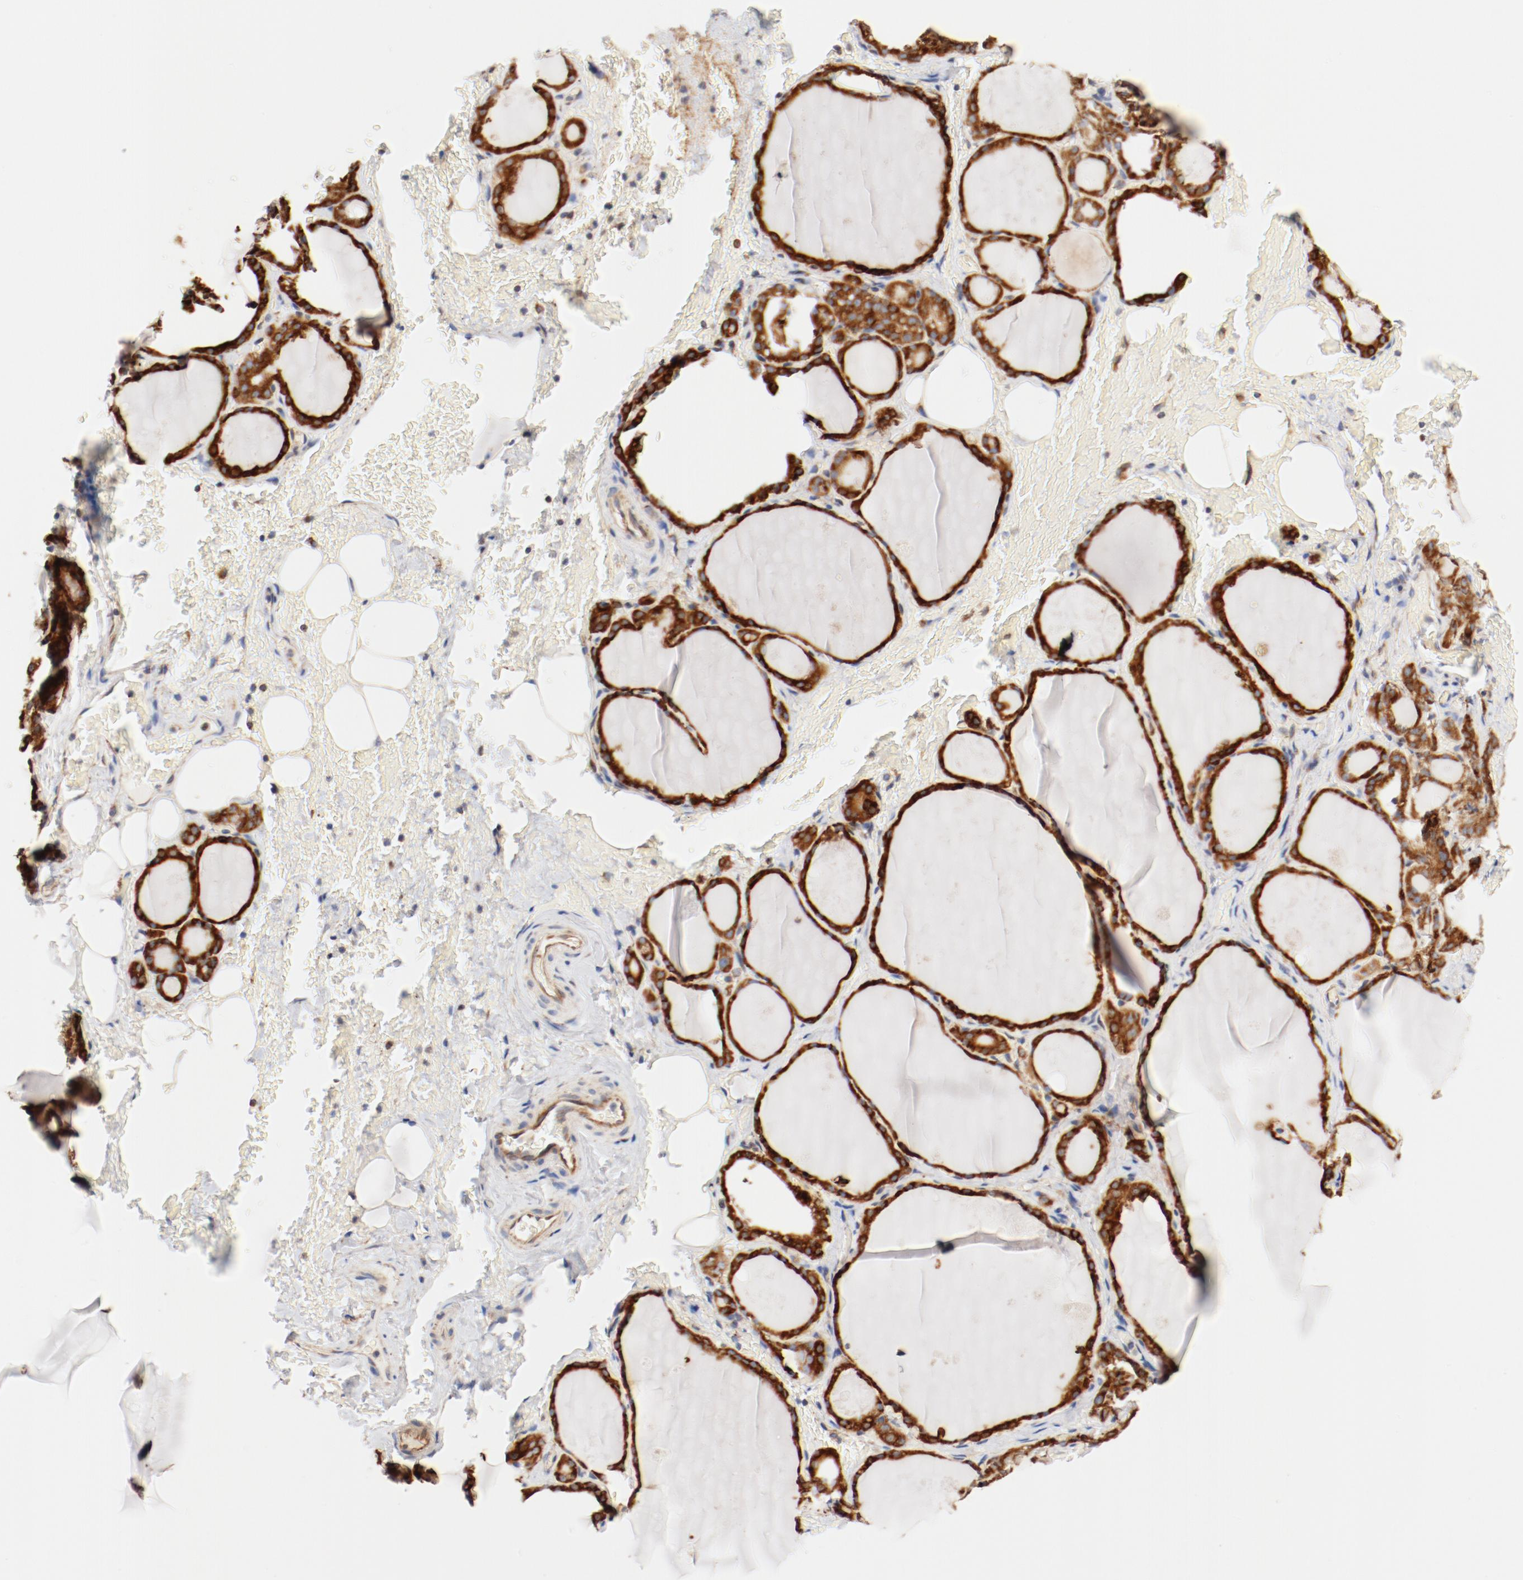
{"staining": {"intensity": "strong", "quantity": ">75%", "location": "cytoplasmic/membranous"}, "tissue": "thyroid gland", "cell_type": "Glandular cells", "image_type": "normal", "snomed": [{"axis": "morphology", "description": "Normal tissue, NOS"}, {"axis": "topography", "description": "Thyroid gland"}], "caption": "The histopathology image demonstrates immunohistochemical staining of unremarkable thyroid gland. There is strong cytoplasmic/membranous expression is identified in approximately >75% of glandular cells. The protein of interest is shown in brown color, while the nuclei are stained blue.", "gene": "PDPK1", "patient": {"sex": "male", "age": 61}}